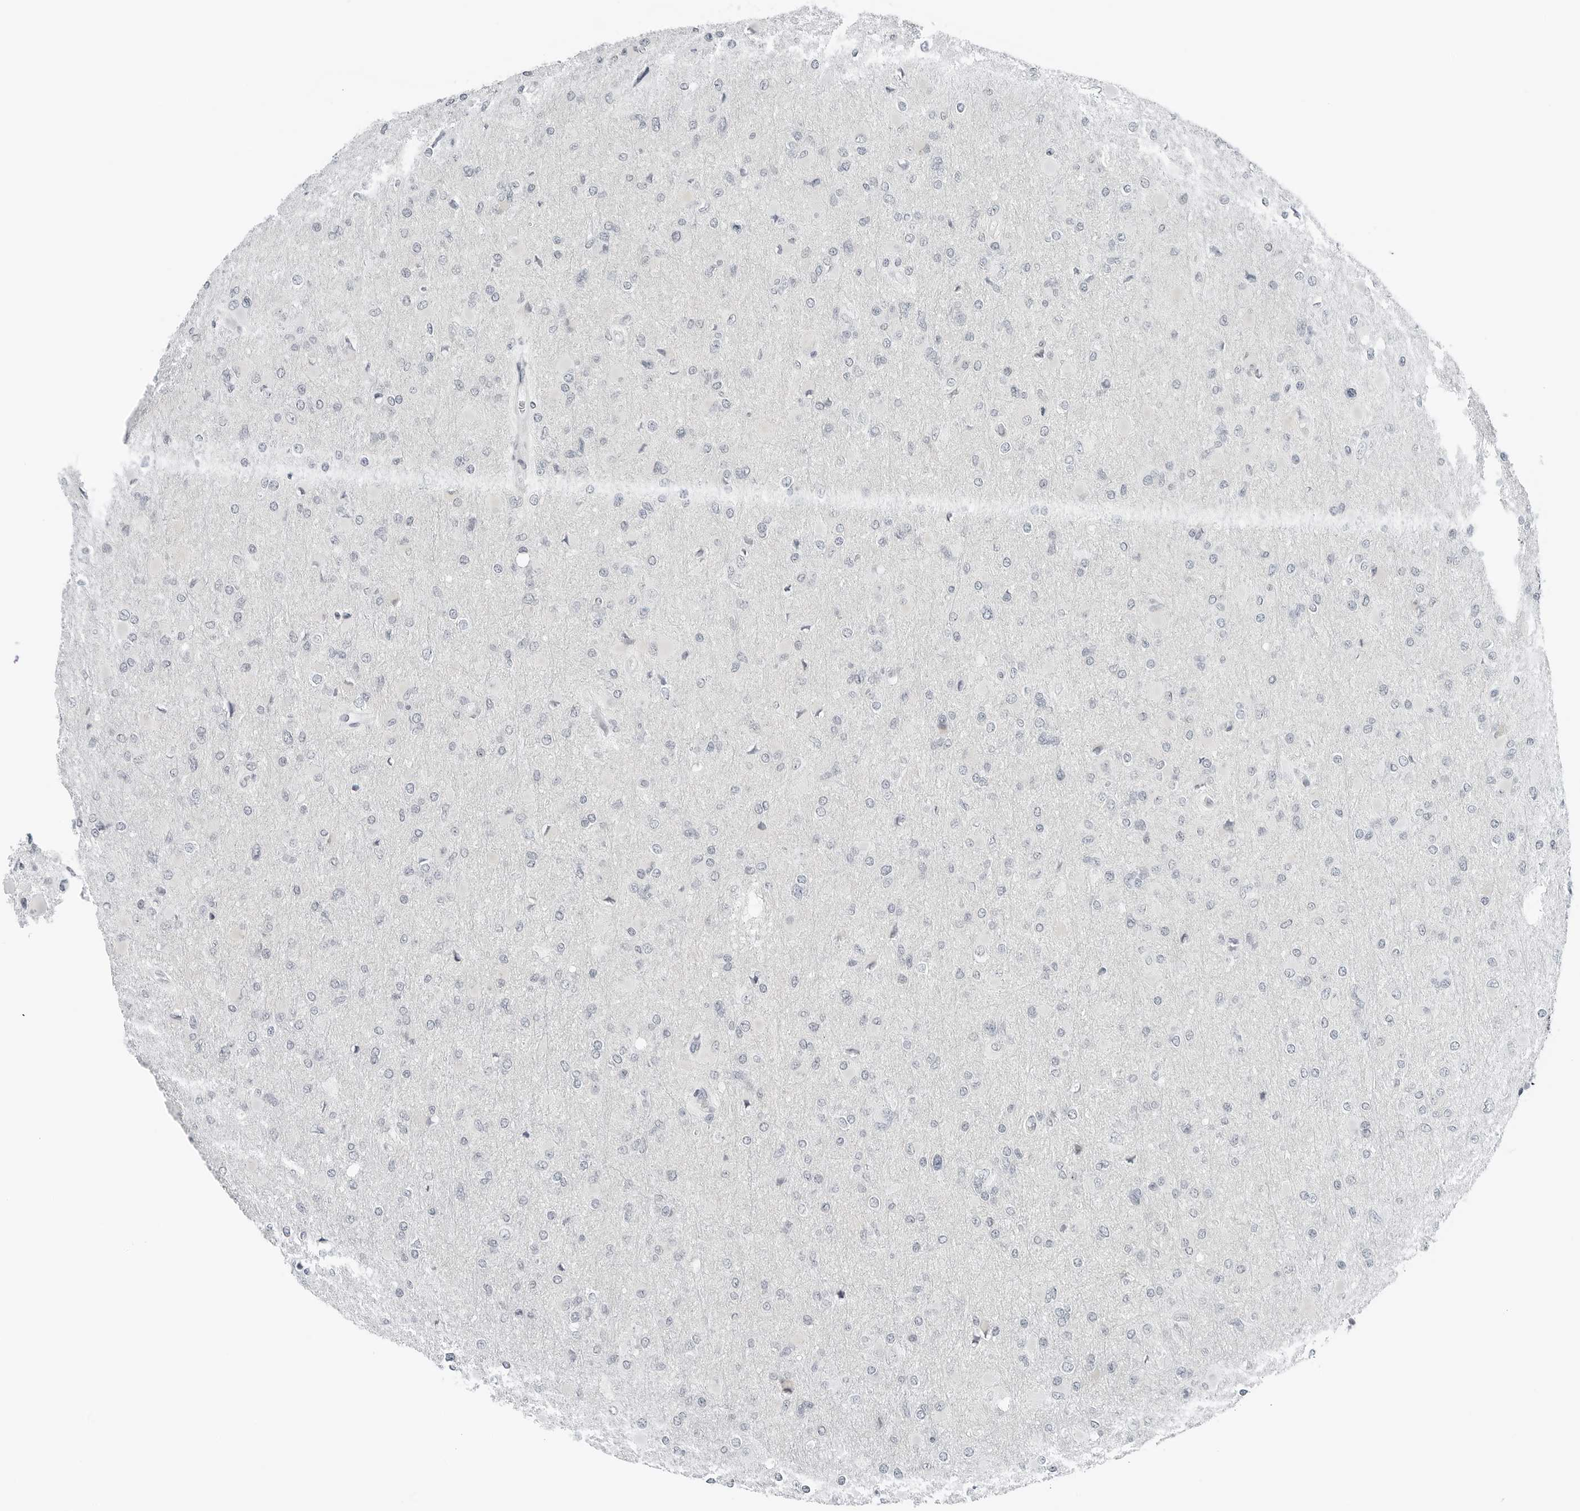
{"staining": {"intensity": "negative", "quantity": "none", "location": "none"}, "tissue": "glioma", "cell_type": "Tumor cells", "image_type": "cancer", "snomed": [{"axis": "morphology", "description": "Glioma, malignant, High grade"}, {"axis": "topography", "description": "Cerebral cortex"}], "caption": "Human malignant high-grade glioma stained for a protein using immunohistochemistry (IHC) reveals no expression in tumor cells.", "gene": "NTMT2", "patient": {"sex": "female", "age": 36}}